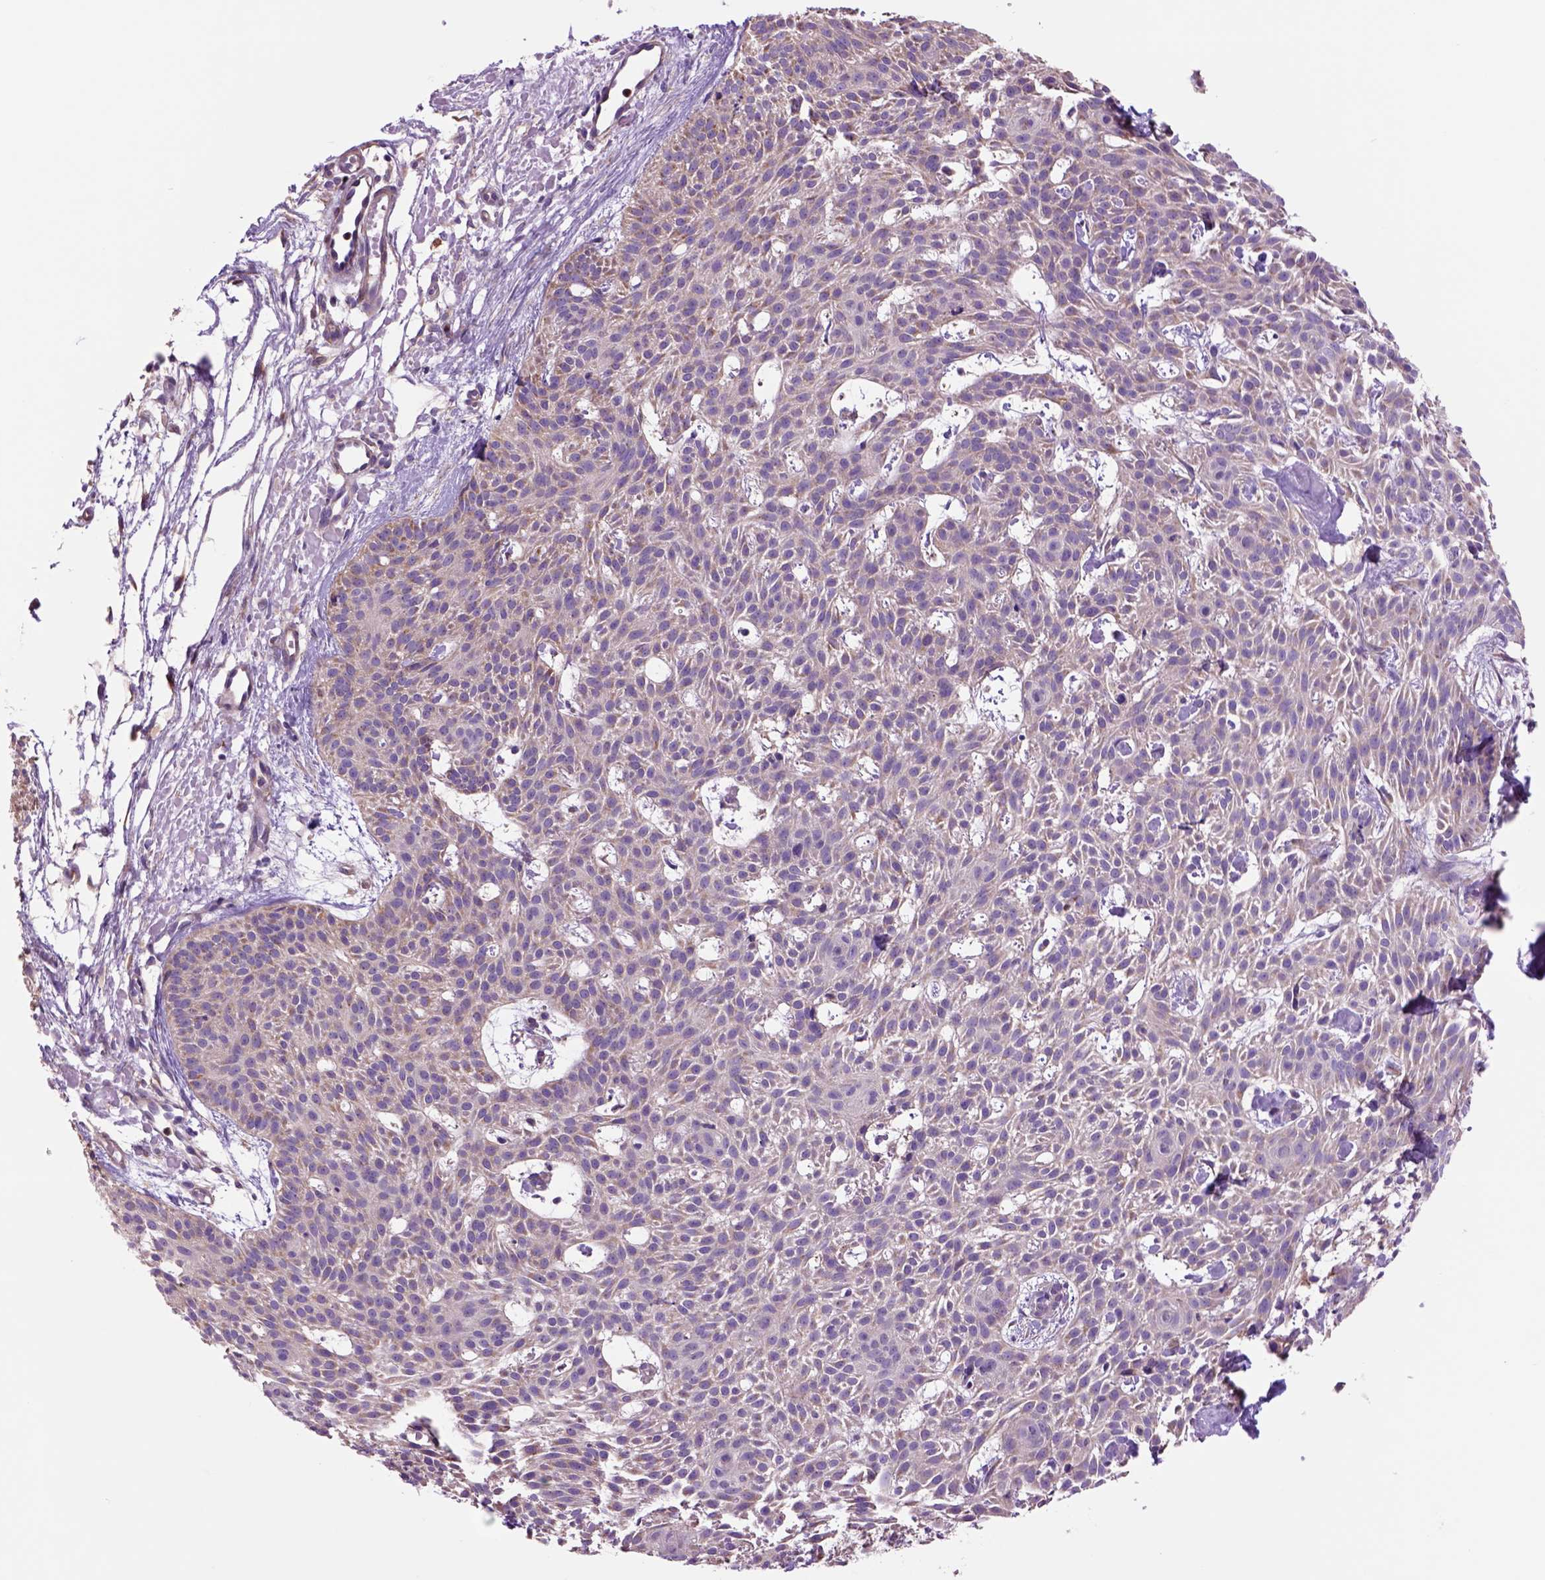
{"staining": {"intensity": "weak", "quantity": ">75%", "location": "cytoplasmic/membranous"}, "tissue": "skin cancer", "cell_type": "Tumor cells", "image_type": "cancer", "snomed": [{"axis": "morphology", "description": "Basal cell carcinoma"}, {"axis": "topography", "description": "Skin"}], "caption": "Skin cancer (basal cell carcinoma) stained with a brown dye shows weak cytoplasmic/membranous positive staining in approximately >75% of tumor cells.", "gene": "PIAS3", "patient": {"sex": "female", "age": 78}}